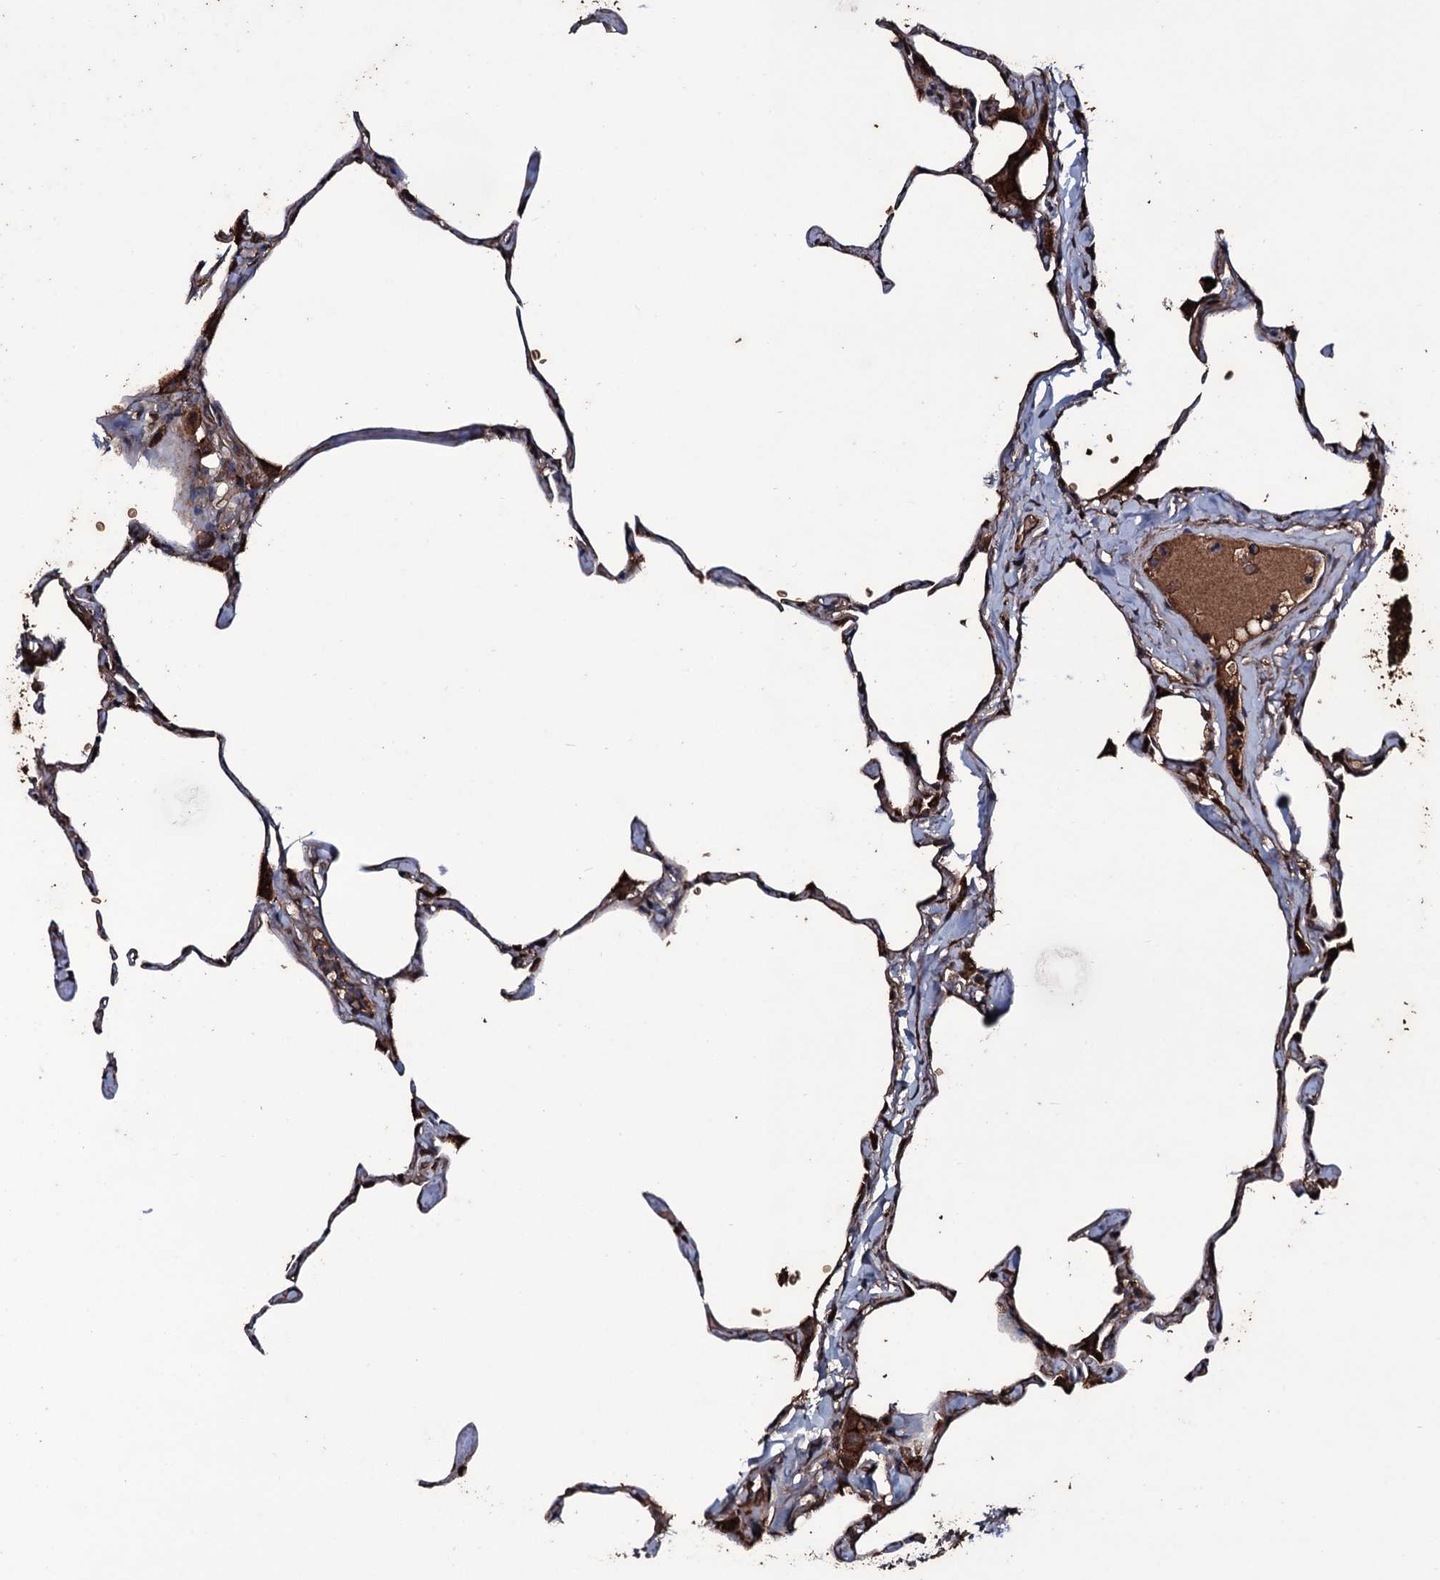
{"staining": {"intensity": "strong", "quantity": "25%-75%", "location": "cytoplasmic/membranous"}, "tissue": "lung", "cell_type": "Alveolar cells", "image_type": "normal", "snomed": [{"axis": "morphology", "description": "Normal tissue, NOS"}, {"axis": "topography", "description": "Lung"}], "caption": "Brown immunohistochemical staining in normal human lung demonstrates strong cytoplasmic/membranous expression in about 25%-75% of alveolar cells.", "gene": "ZSWIM8", "patient": {"sex": "male", "age": 65}}